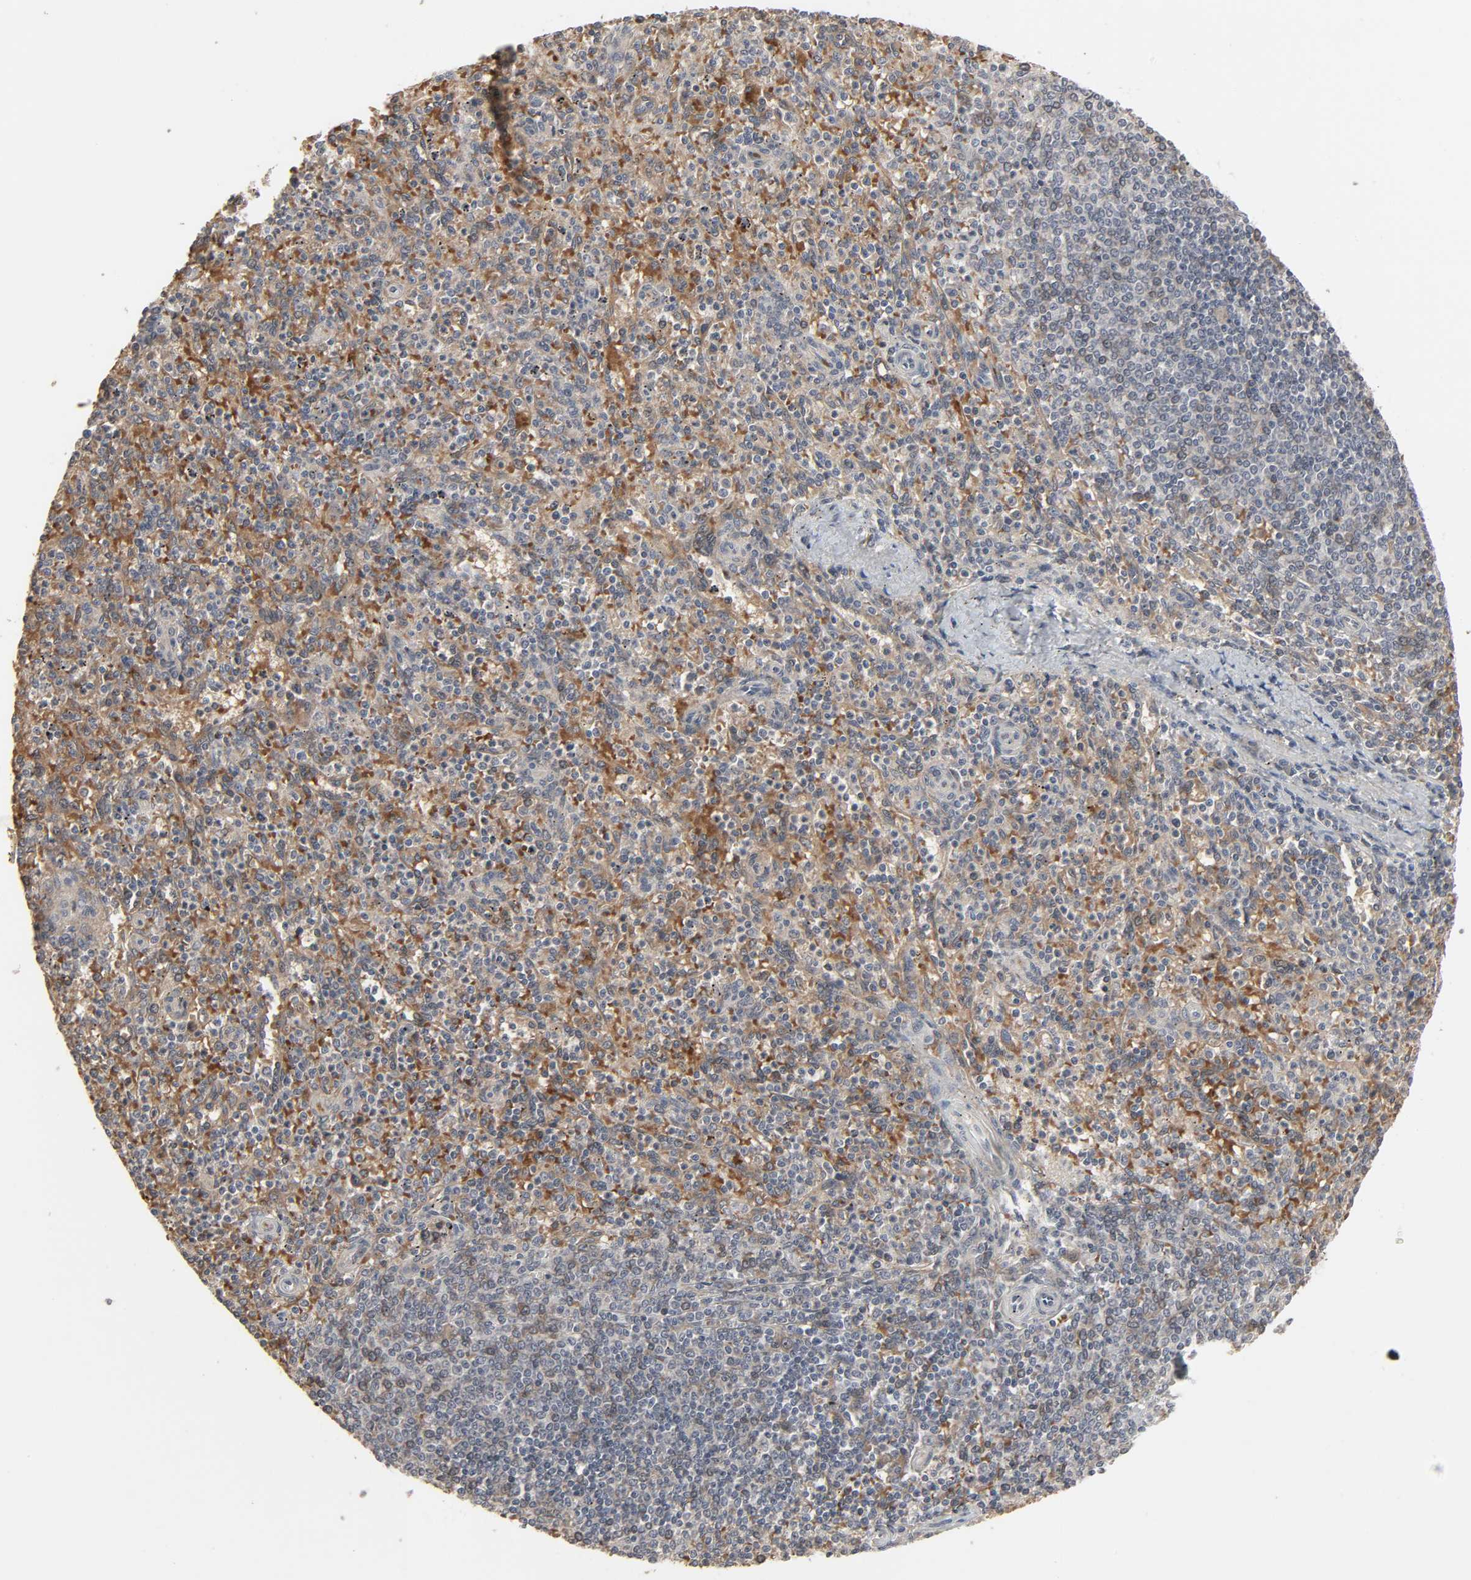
{"staining": {"intensity": "moderate", "quantity": "25%-75%", "location": "cytoplasmic/membranous"}, "tissue": "spleen", "cell_type": "Cells in red pulp", "image_type": "normal", "snomed": [{"axis": "morphology", "description": "Normal tissue, NOS"}, {"axis": "topography", "description": "Spleen"}], "caption": "High-power microscopy captured an IHC histopathology image of benign spleen, revealing moderate cytoplasmic/membranous positivity in approximately 25%-75% of cells in red pulp.", "gene": "ZNF222", "patient": {"sex": "male", "age": 72}}